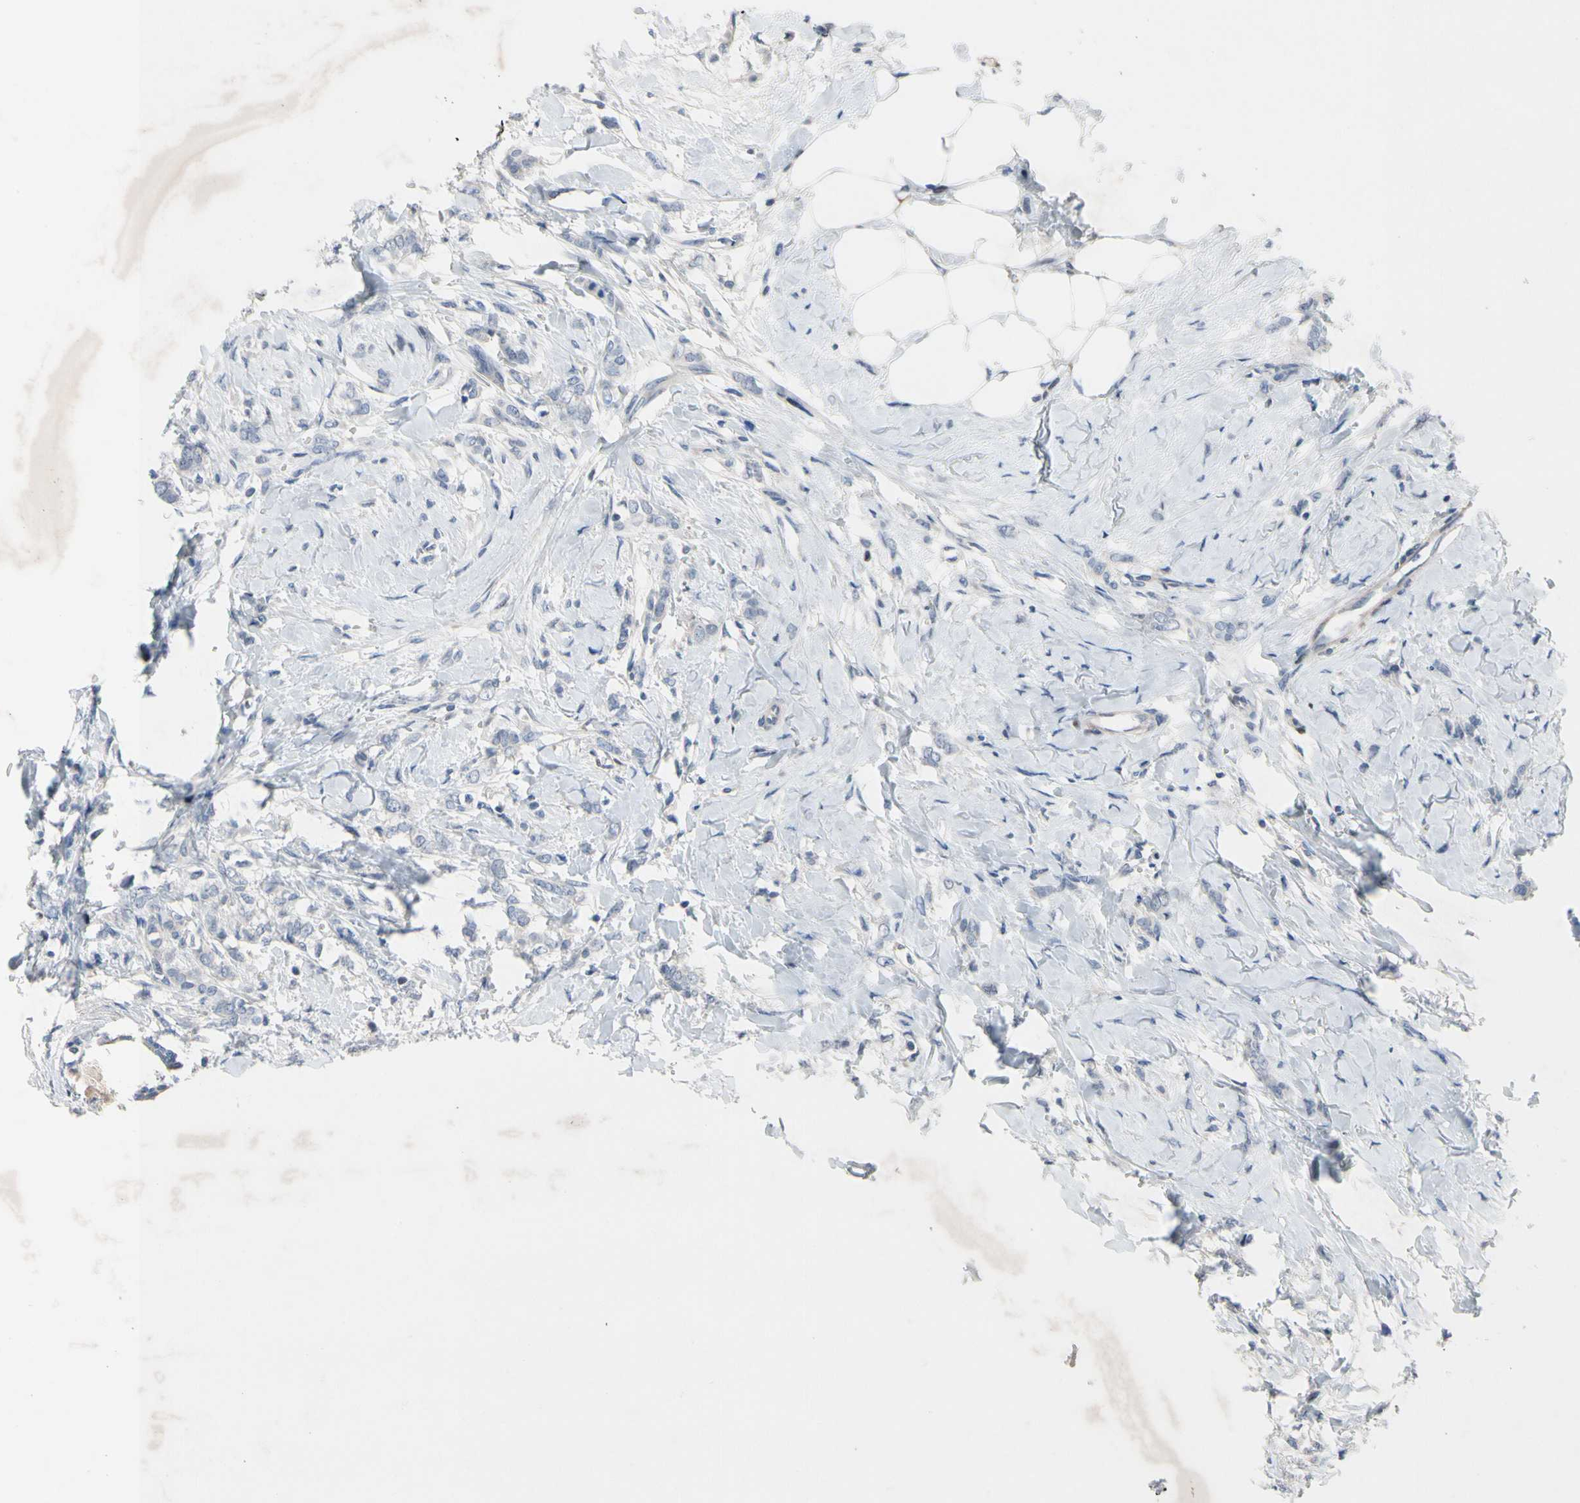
{"staining": {"intensity": "negative", "quantity": "none", "location": "none"}, "tissue": "breast cancer", "cell_type": "Tumor cells", "image_type": "cancer", "snomed": [{"axis": "morphology", "description": "Lobular carcinoma, in situ"}, {"axis": "morphology", "description": "Lobular carcinoma"}, {"axis": "topography", "description": "Breast"}], "caption": "IHC micrograph of breast lobular carcinoma in situ stained for a protein (brown), which shows no staining in tumor cells.", "gene": "MUTYH", "patient": {"sex": "female", "age": 41}}